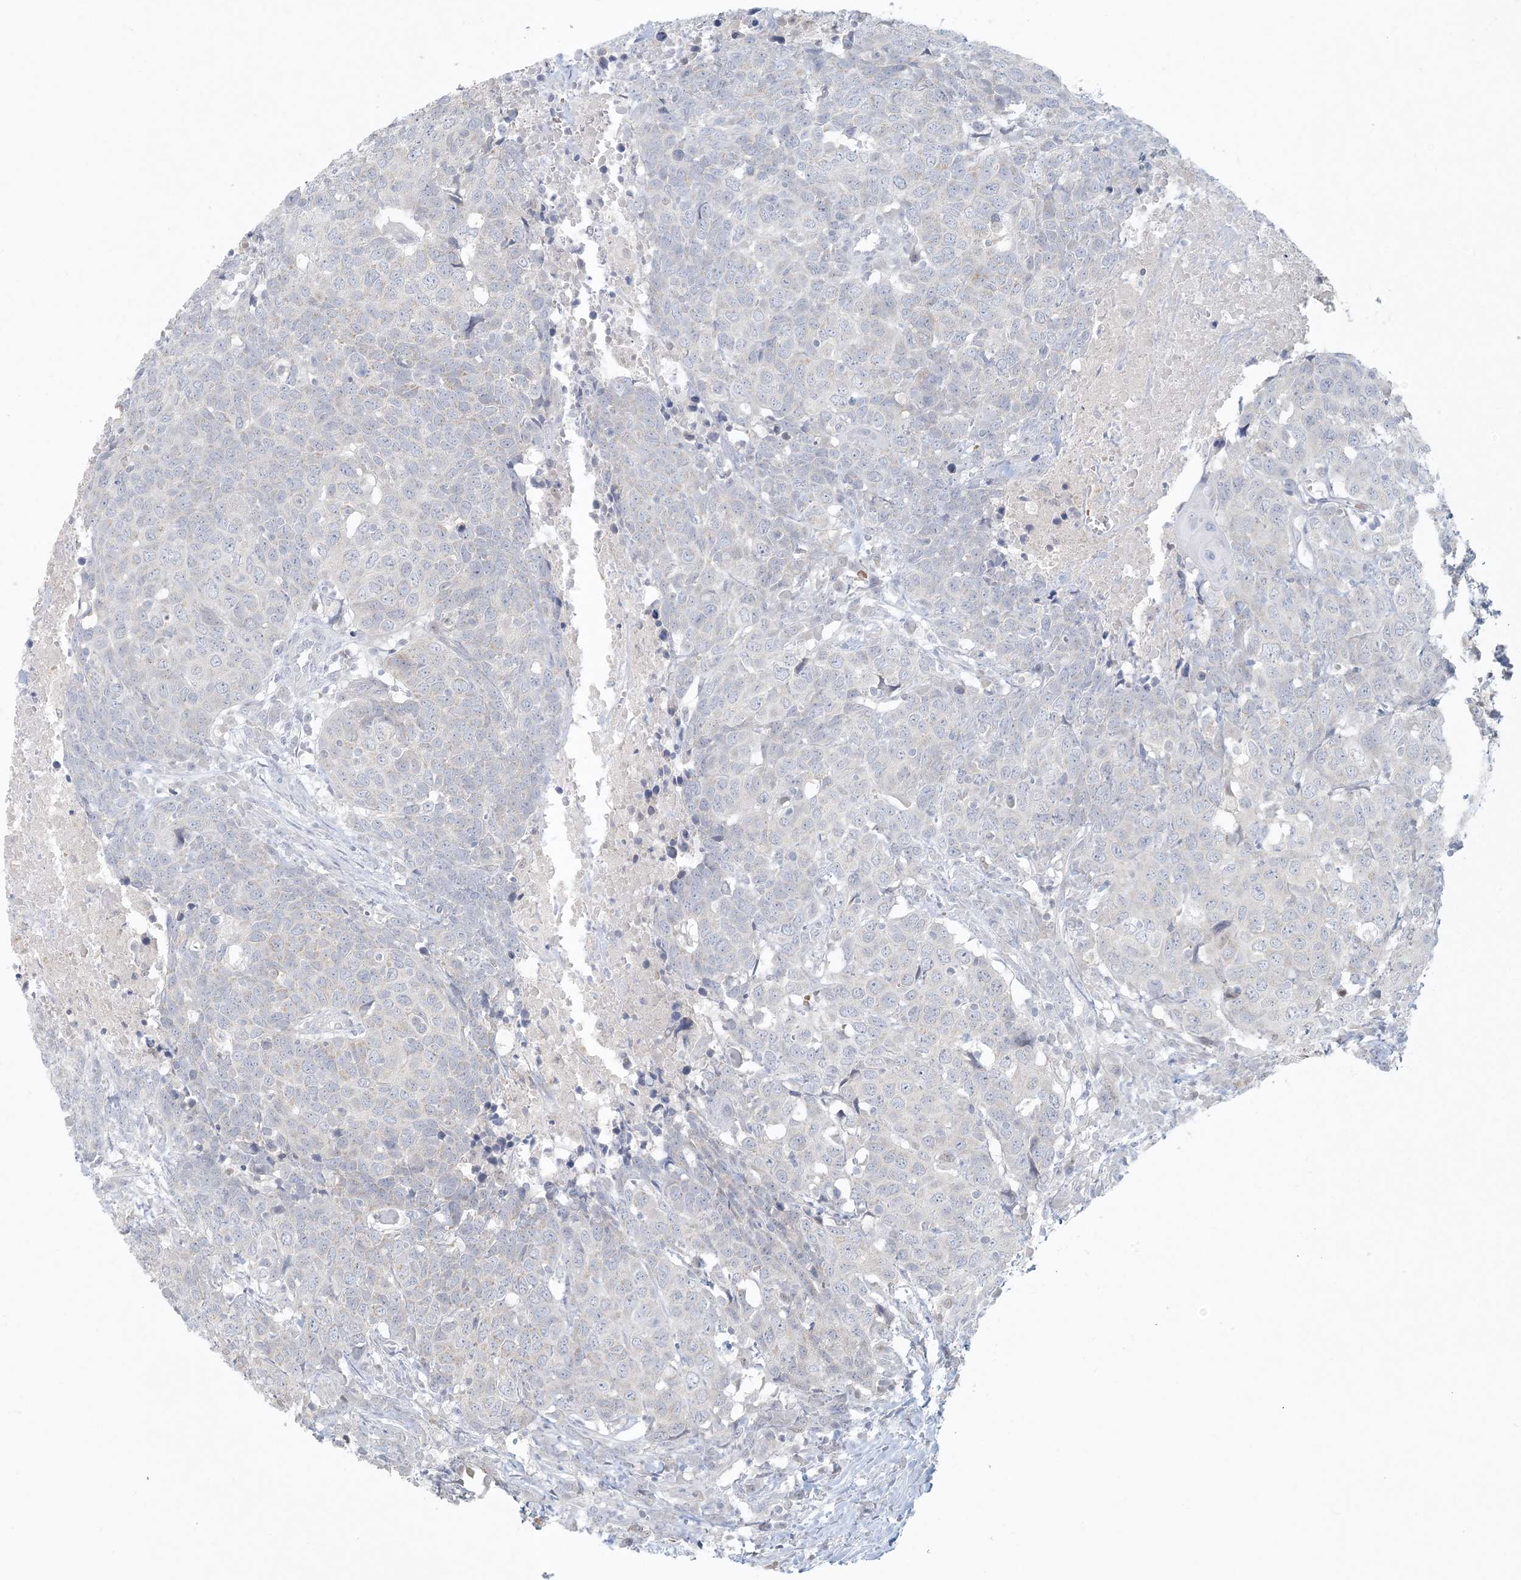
{"staining": {"intensity": "negative", "quantity": "none", "location": "none"}, "tissue": "head and neck cancer", "cell_type": "Tumor cells", "image_type": "cancer", "snomed": [{"axis": "morphology", "description": "Squamous cell carcinoma, NOS"}, {"axis": "topography", "description": "Head-Neck"}], "caption": "Tumor cells are negative for protein expression in human head and neck cancer.", "gene": "CTDNEP1", "patient": {"sex": "male", "age": 66}}